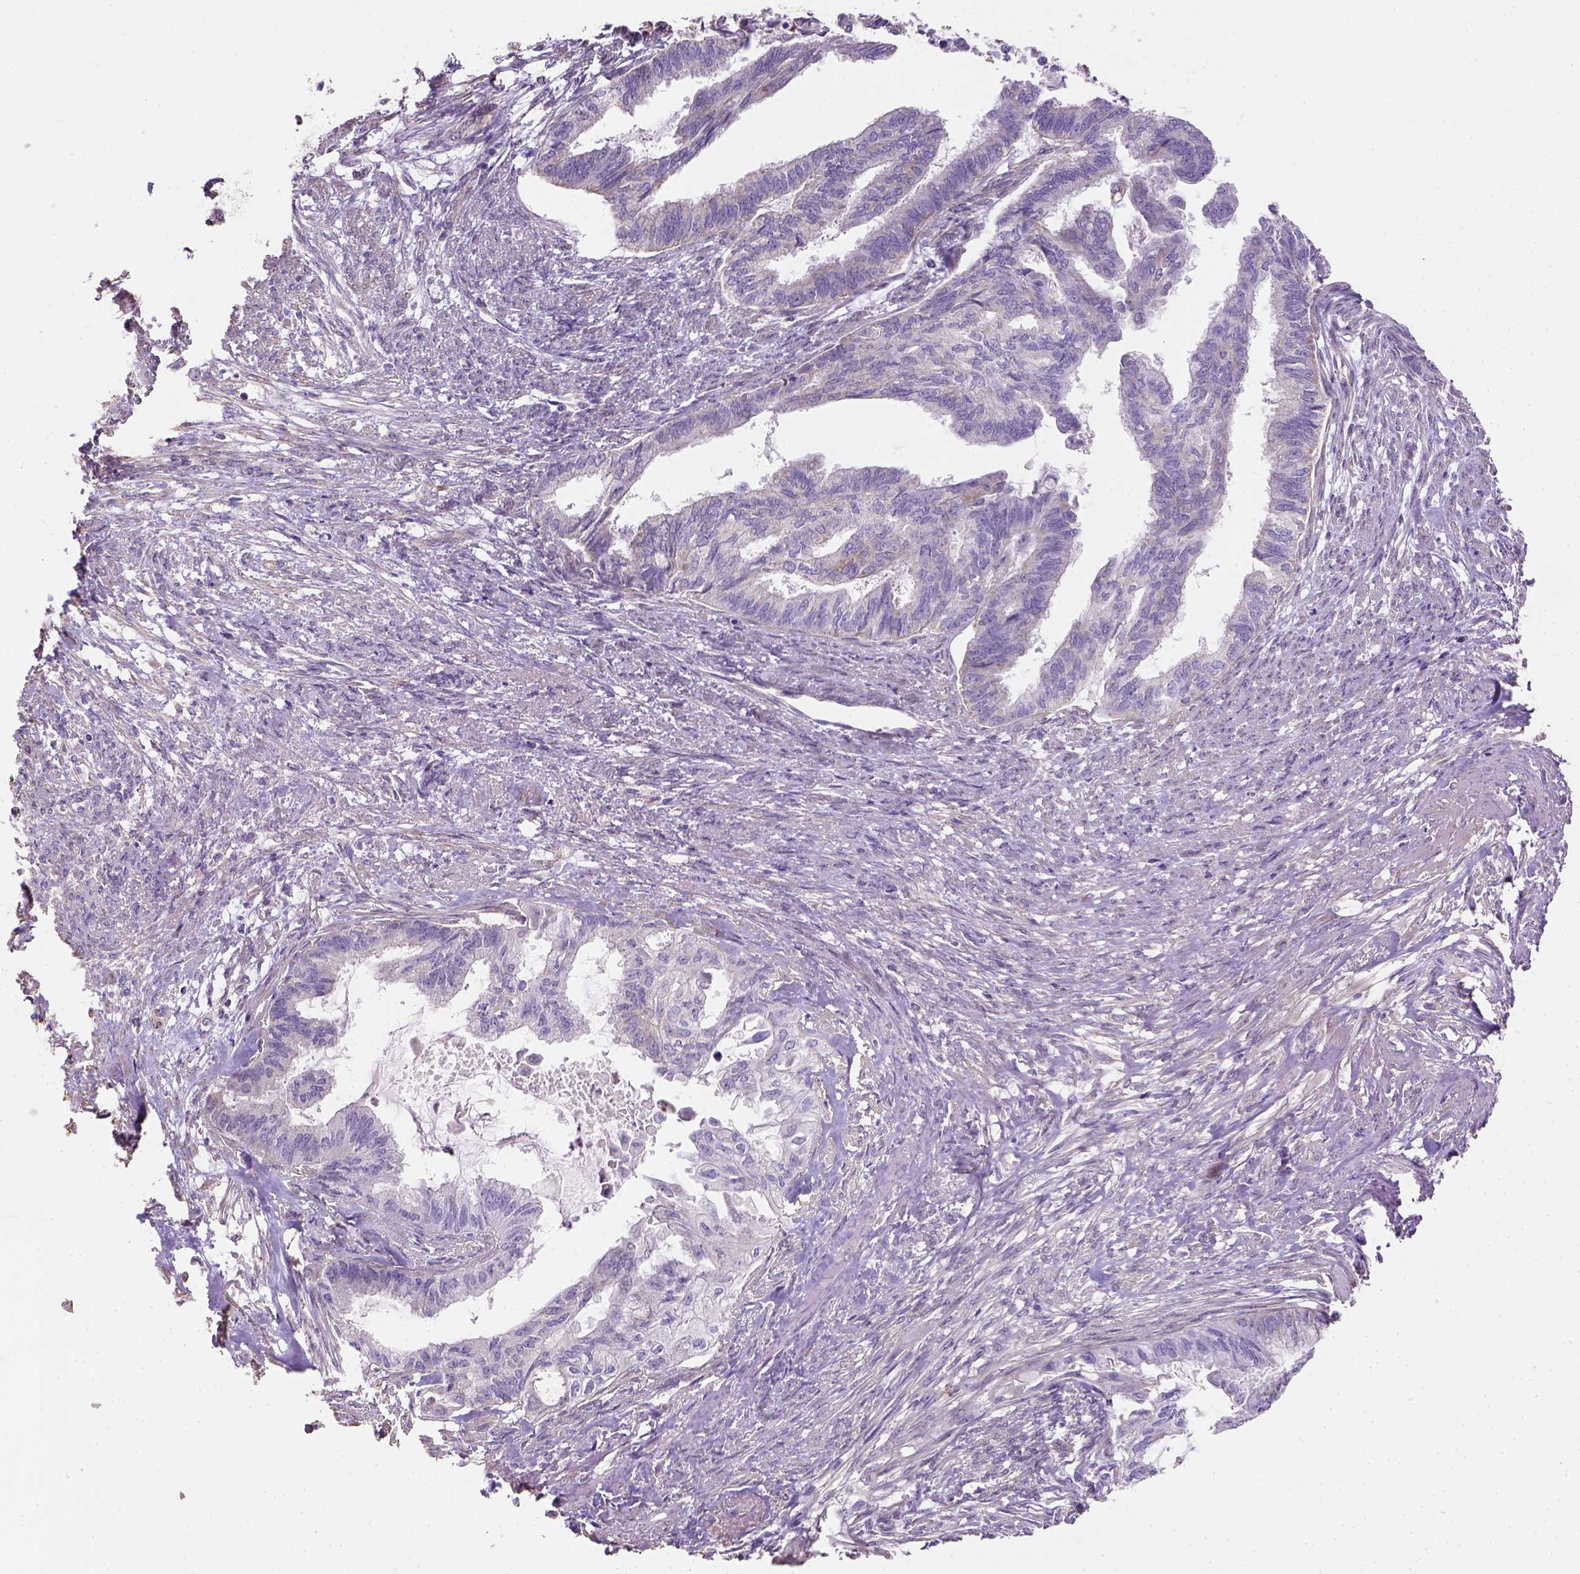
{"staining": {"intensity": "negative", "quantity": "none", "location": "none"}, "tissue": "endometrial cancer", "cell_type": "Tumor cells", "image_type": "cancer", "snomed": [{"axis": "morphology", "description": "Adenocarcinoma, NOS"}, {"axis": "topography", "description": "Endometrium"}], "caption": "Histopathology image shows no significant protein staining in tumor cells of endometrial cancer.", "gene": "HTRA1", "patient": {"sex": "female", "age": 86}}